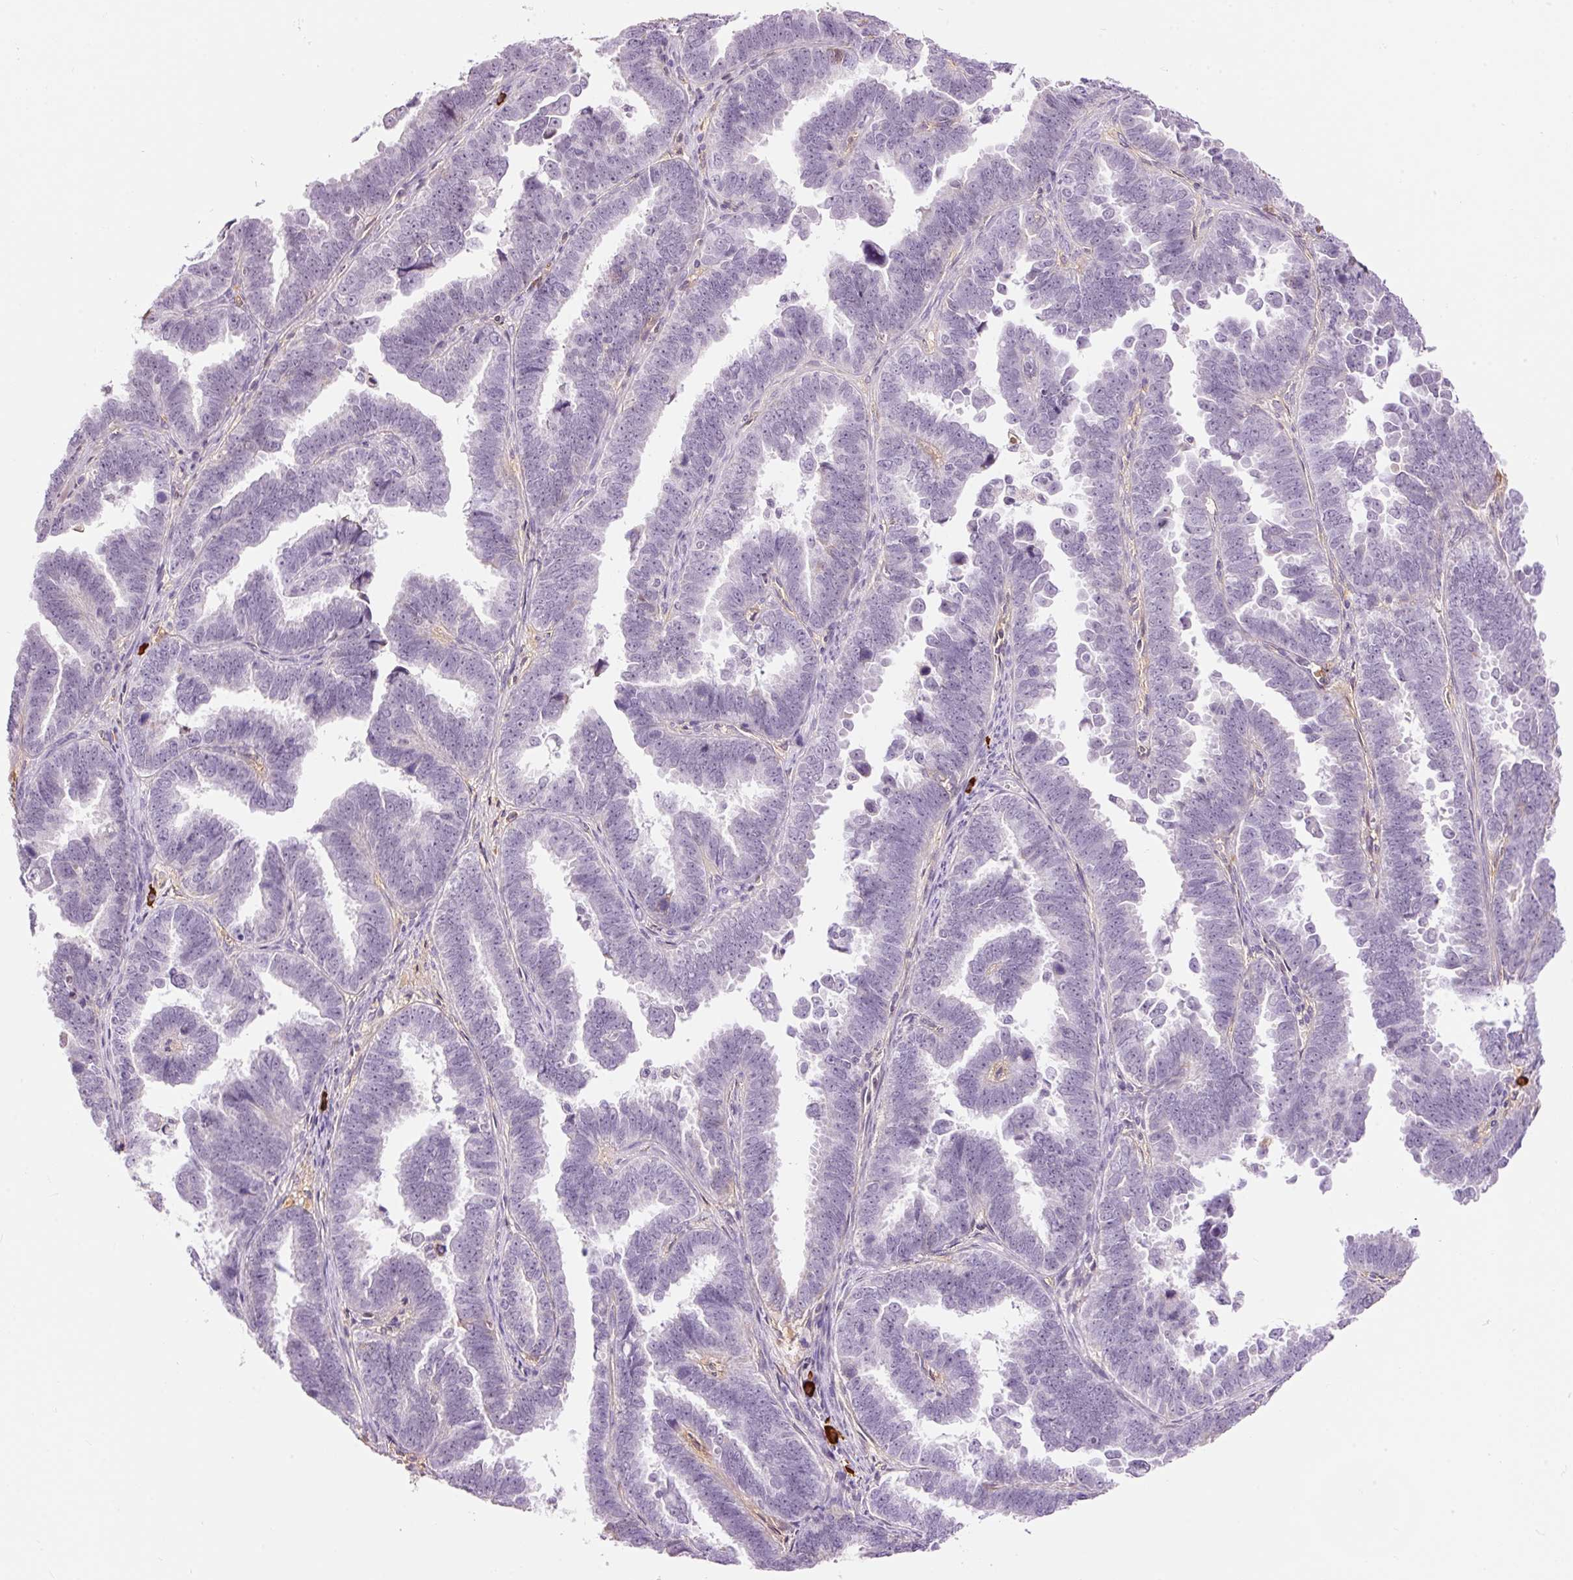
{"staining": {"intensity": "negative", "quantity": "none", "location": "none"}, "tissue": "endometrial cancer", "cell_type": "Tumor cells", "image_type": "cancer", "snomed": [{"axis": "morphology", "description": "Adenocarcinoma, NOS"}, {"axis": "topography", "description": "Endometrium"}], "caption": "Tumor cells are negative for brown protein staining in adenocarcinoma (endometrial).", "gene": "PRPF38B", "patient": {"sex": "female", "age": 75}}